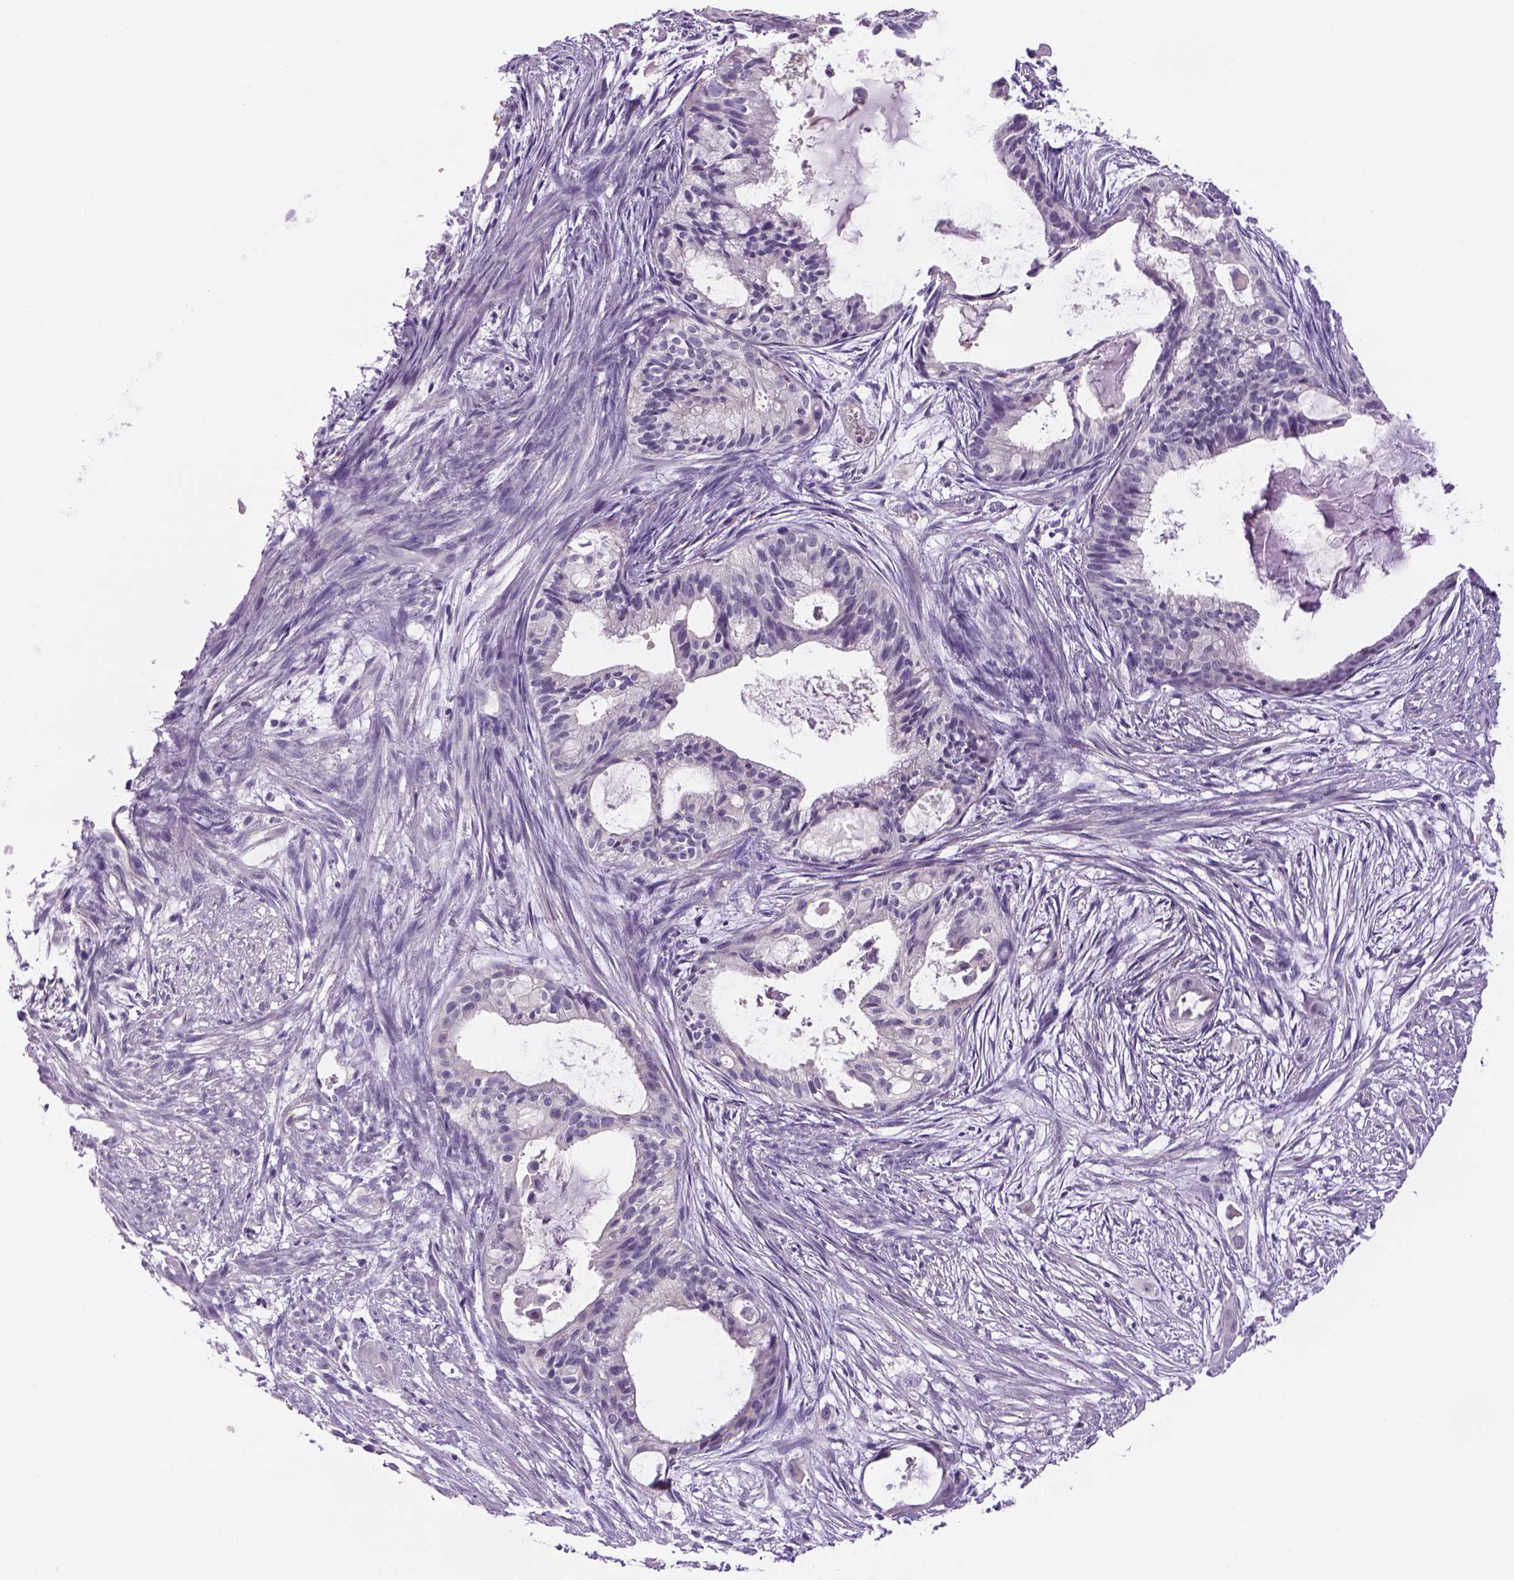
{"staining": {"intensity": "negative", "quantity": "none", "location": "none"}, "tissue": "endometrial cancer", "cell_type": "Tumor cells", "image_type": "cancer", "snomed": [{"axis": "morphology", "description": "Adenocarcinoma, NOS"}, {"axis": "topography", "description": "Endometrium"}], "caption": "This micrograph is of endometrial adenocarcinoma stained with immunohistochemistry (IHC) to label a protein in brown with the nuclei are counter-stained blue. There is no positivity in tumor cells. The staining was performed using DAB to visualize the protein expression in brown, while the nuclei were stained in blue with hematoxylin (Magnification: 20x).", "gene": "DBH", "patient": {"sex": "female", "age": 86}}